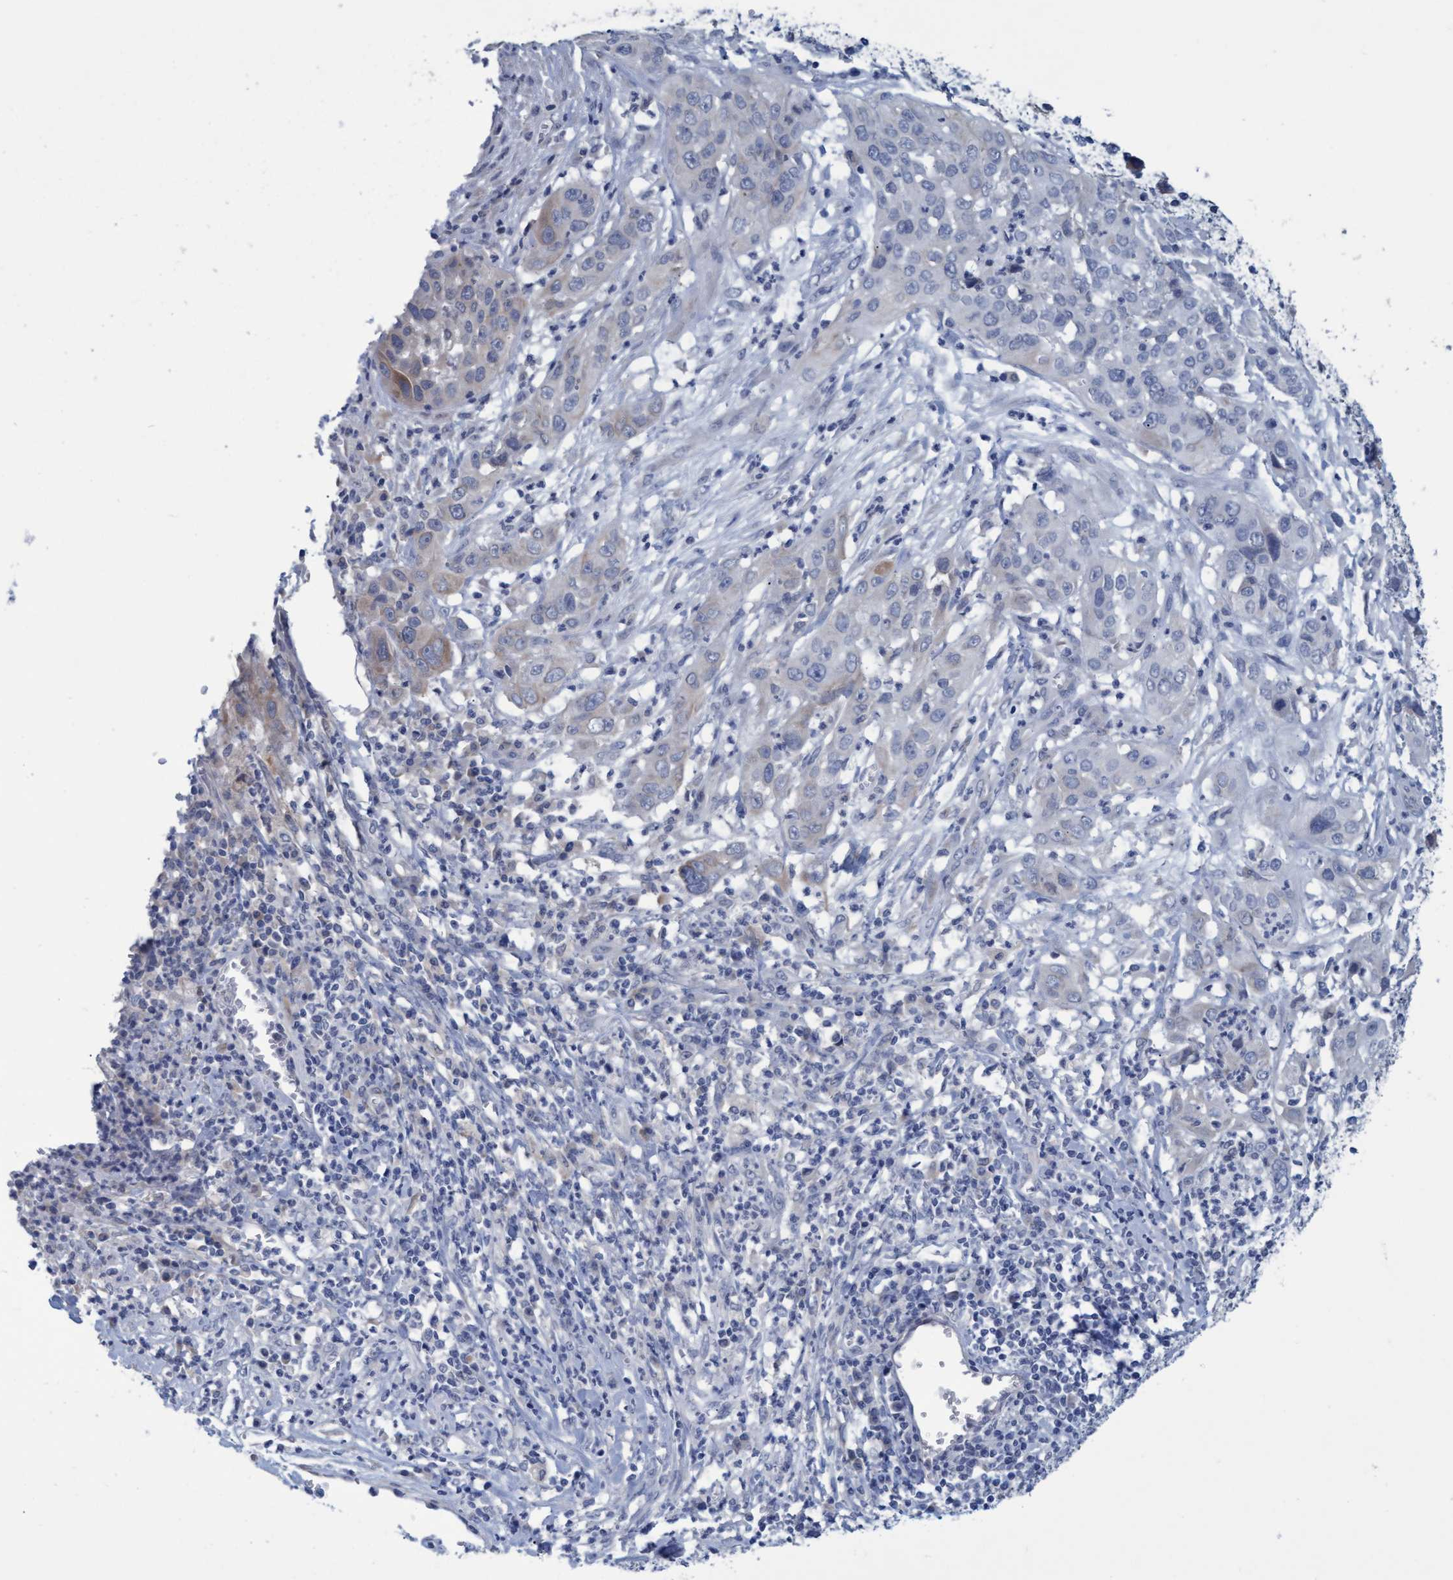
{"staining": {"intensity": "weak", "quantity": "<25%", "location": "cytoplasmic/membranous"}, "tissue": "cervical cancer", "cell_type": "Tumor cells", "image_type": "cancer", "snomed": [{"axis": "morphology", "description": "Squamous cell carcinoma, NOS"}, {"axis": "topography", "description": "Cervix"}], "caption": "Immunohistochemical staining of cervical squamous cell carcinoma demonstrates no significant staining in tumor cells.", "gene": "SSTR3", "patient": {"sex": "female", "age": 32}}